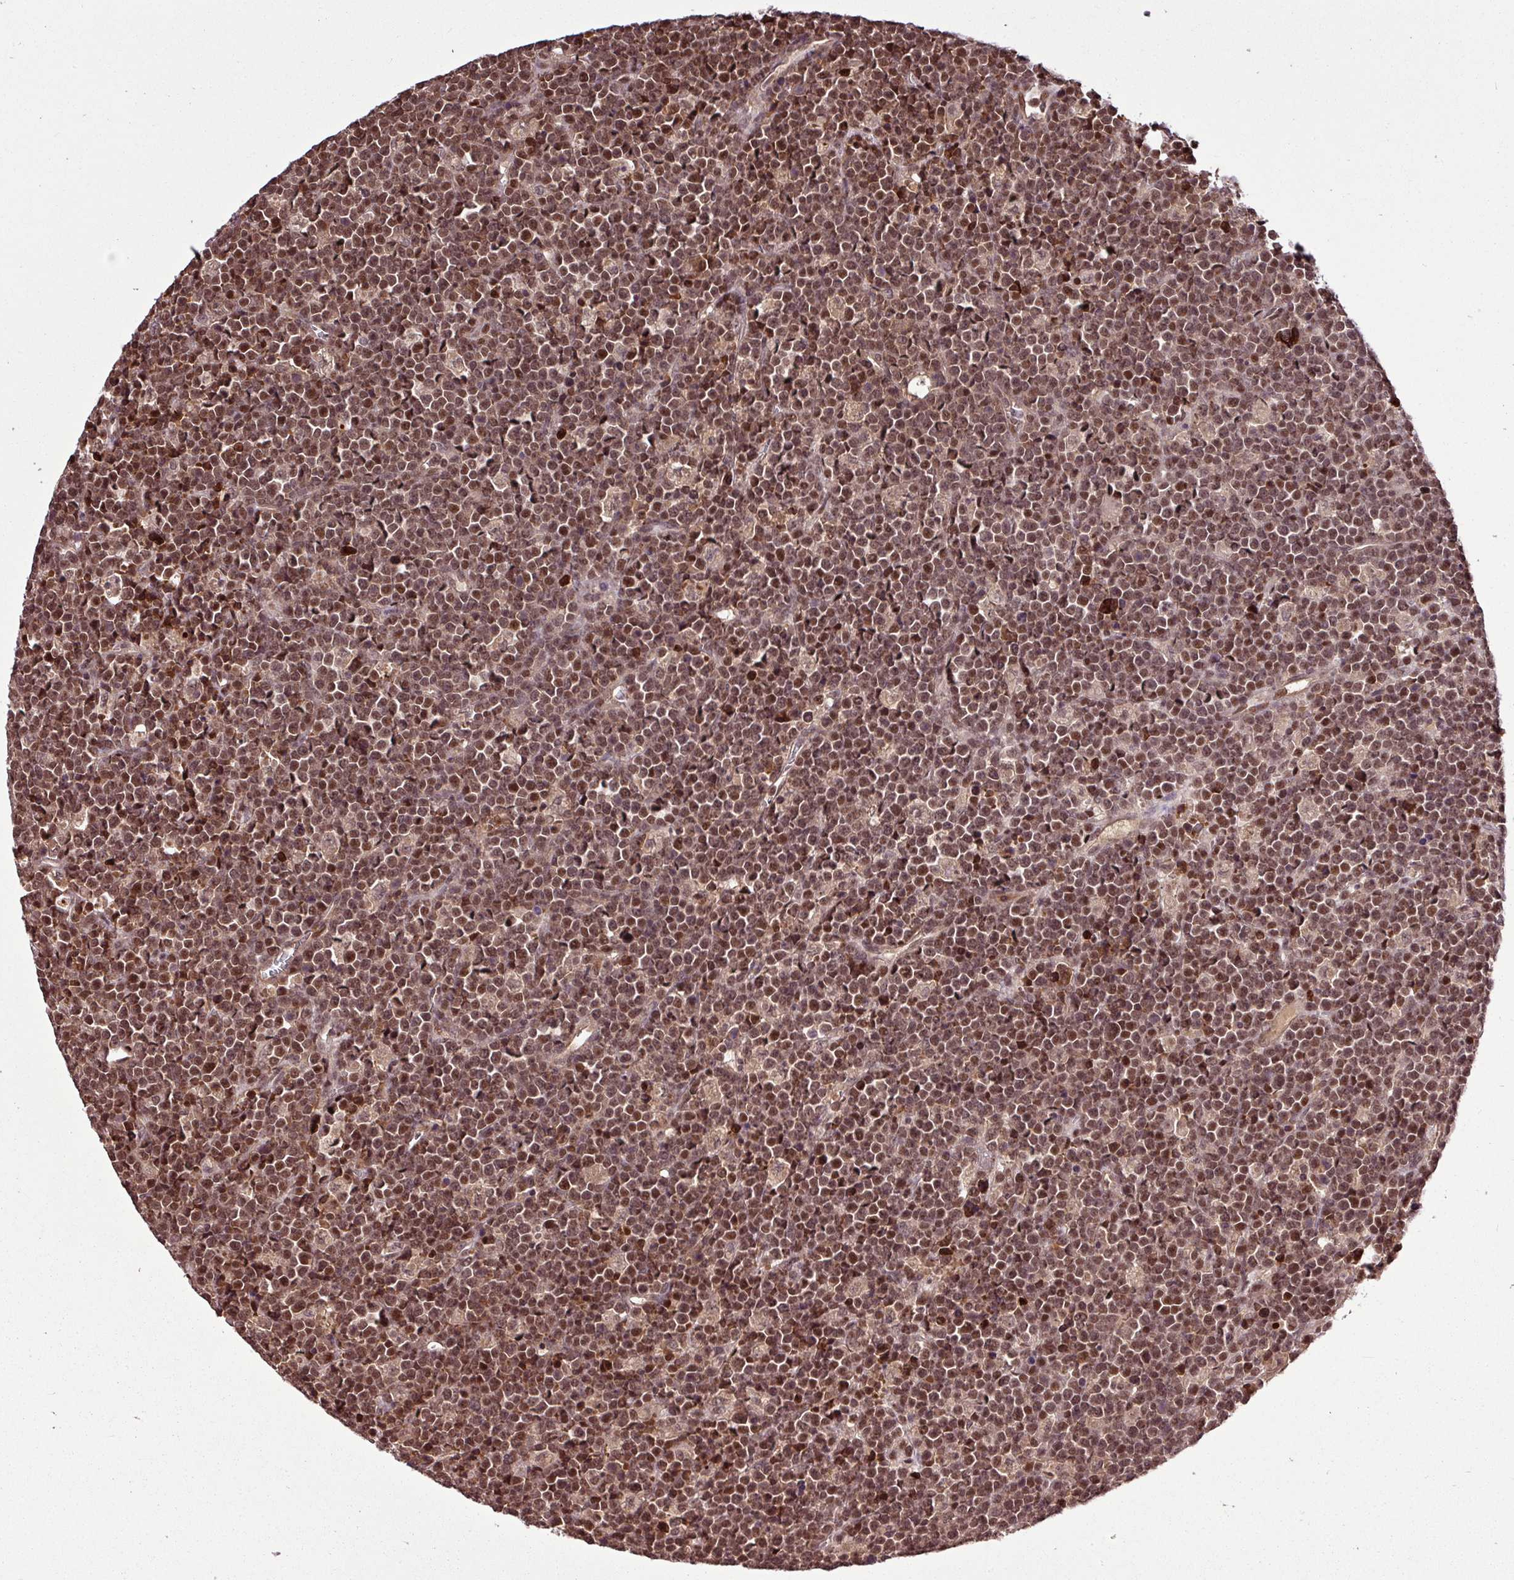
{"staining": {"intensity": "strong", "quantity": ">75%", "location": "nuclear"}, "tissue": "lymphoma", "cell_type": "Tumor cells", "image_type": "cancer", "snomed": [{"axis": "morphology", "description": "Malignant lymphoma, non-Hodgkin's type, High grade"}, {"axis": "topography", "description": "Ovary"}], "caption": "Immunohistochemistry of human lymphoma reveals high levels of strong nuclear expression in about >75% of tumor cells.", "gene": "ITPKC", "patient": {"sex": "female", "age": 56}}